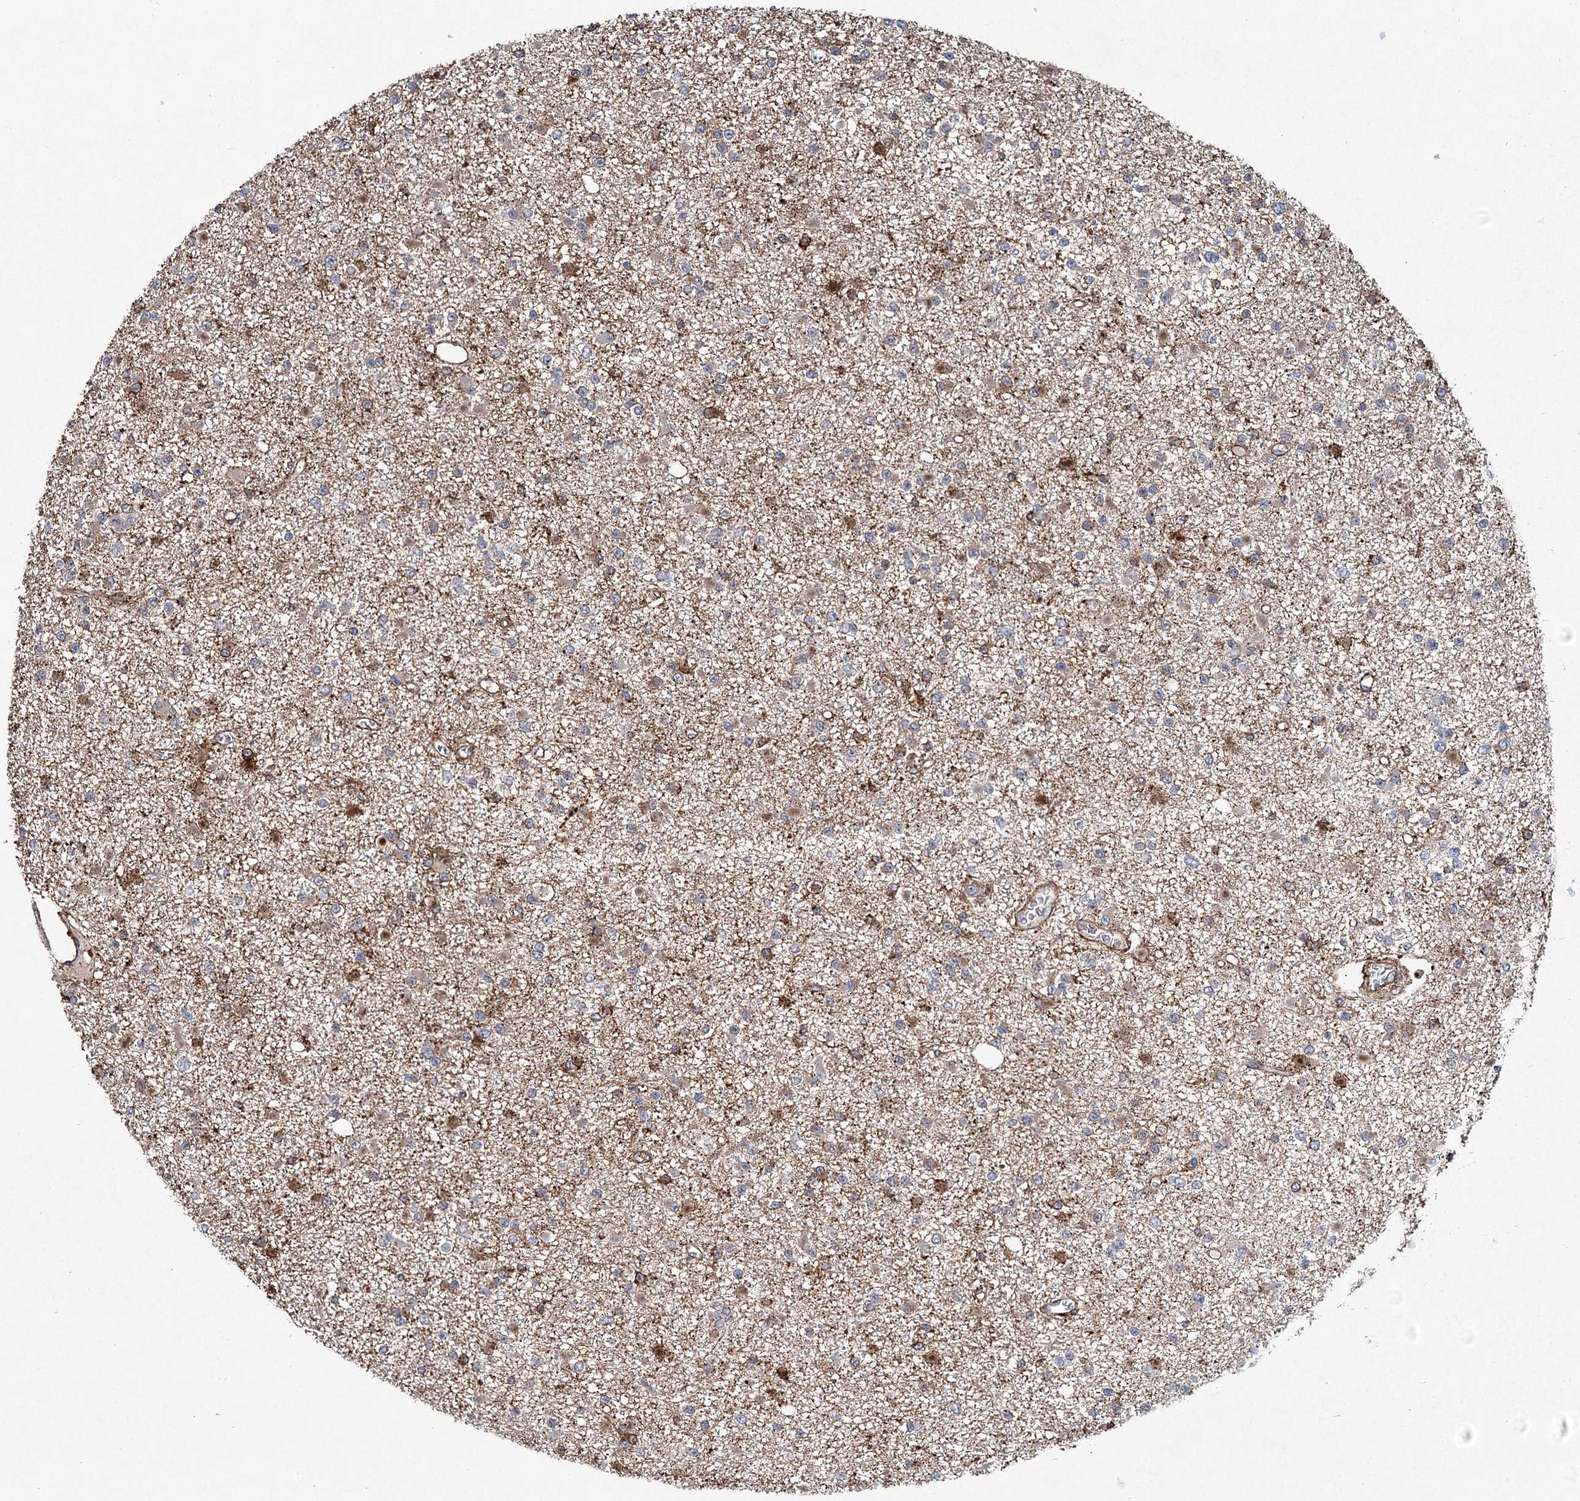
{"staining": {"intensity": "weak", "quantity": "<25%", "location": "cytoplasmic/membranous"}, "tissue": "glioma", "cell_type": "Tumor cells", "image_type": "cancer", "snomed": [{"axis": "morphology", "description": "Glioma, malignant, Low grade"}, {"axis": "topography", "description": "Brain"}], "caption": "High power microscopy photomicrograph of an IHC photomicrograph of low-grade glioma (malignant), revealing no significant staining in tumor cells. The staining was performed using DAB (3,3'-diaminobenzidine) to visualize the protein expression in brown, while the nuclei were stained in blue with hematoxylin (Magnification: 20x).", "gene": "DCUN1D4", "patient": {"sex": "female", "age": 22}}